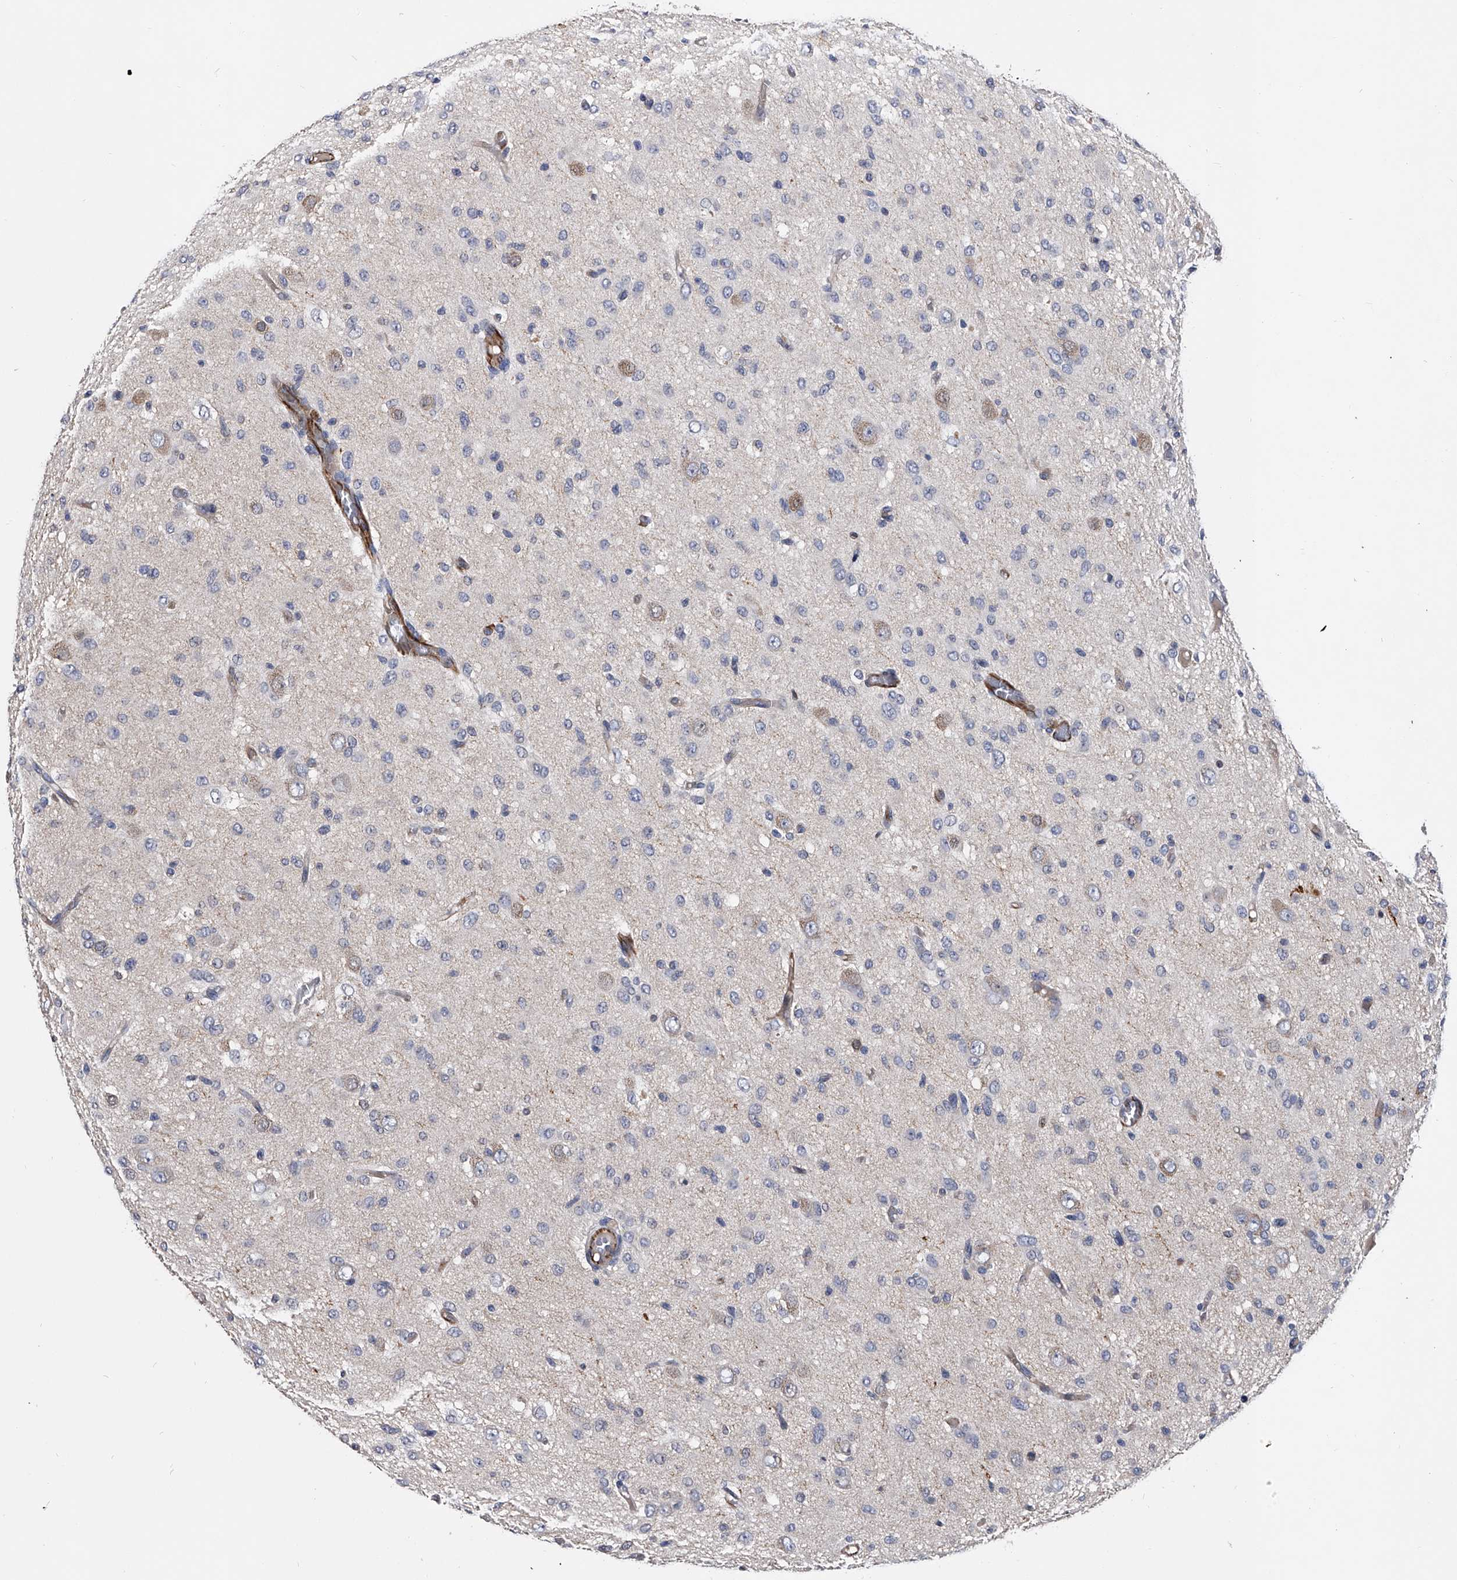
{"staining": {"intensity": "negative", "quantity": "none", "location": "none"}, "tissue": "glioma", "cell_type": "Tumor cells", "image_type": "cancer", "snomed": [{"axis": "morphology", "description": "Glioma, malignant, High grade"}, {"axis": "topography", "description": "Brain"}], "caption": "Glioma was stained to show a protein in brown. There is no significant expression in tumor cells.", "gene": "EFCAB7", "patient": {"sex": "female", "age": 59}}